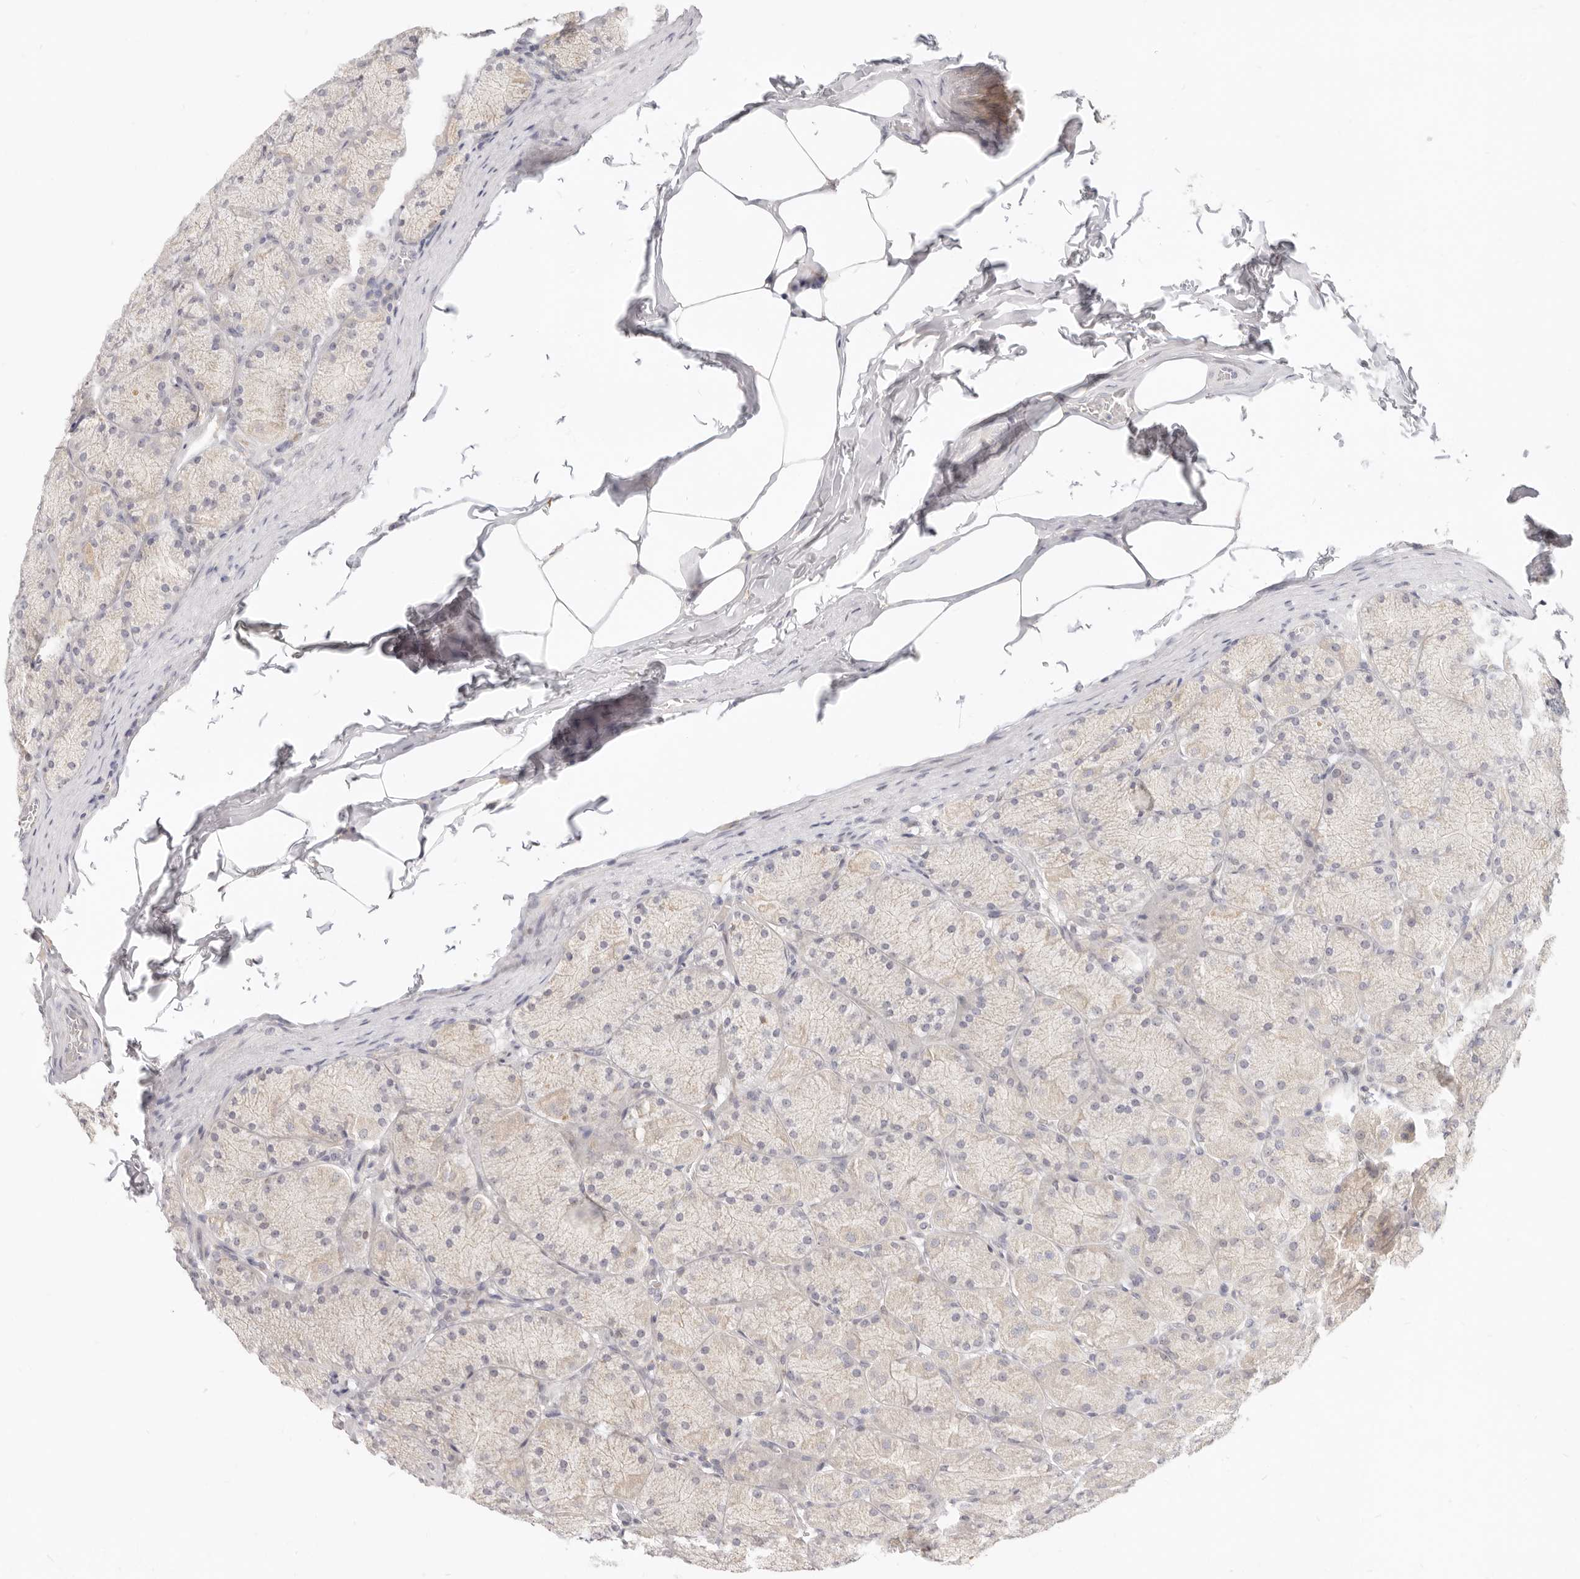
{"staining": {"intensity": "moderate", "quantity": "25%-75%", "location": "cytoplasmic/membranous"}, "tissue": "stomach", "cell_type": "Glandular cells", "image_type": "normal", "snomed": [{"axis": "morphology", "description": "Normal tissue, NOS"}, {"axis": "topography", "description": "Stomach, upper"}], "caption": "DAB (3,3'-diaminobenzidine) immunohistochemical staining of benign stomach displays moderate cytoplasmic/membranous protein staining in about 25%-75% of glandular cells.", "gene": "LTB4R2", "patient": {"sex": "female", "age": 56}}